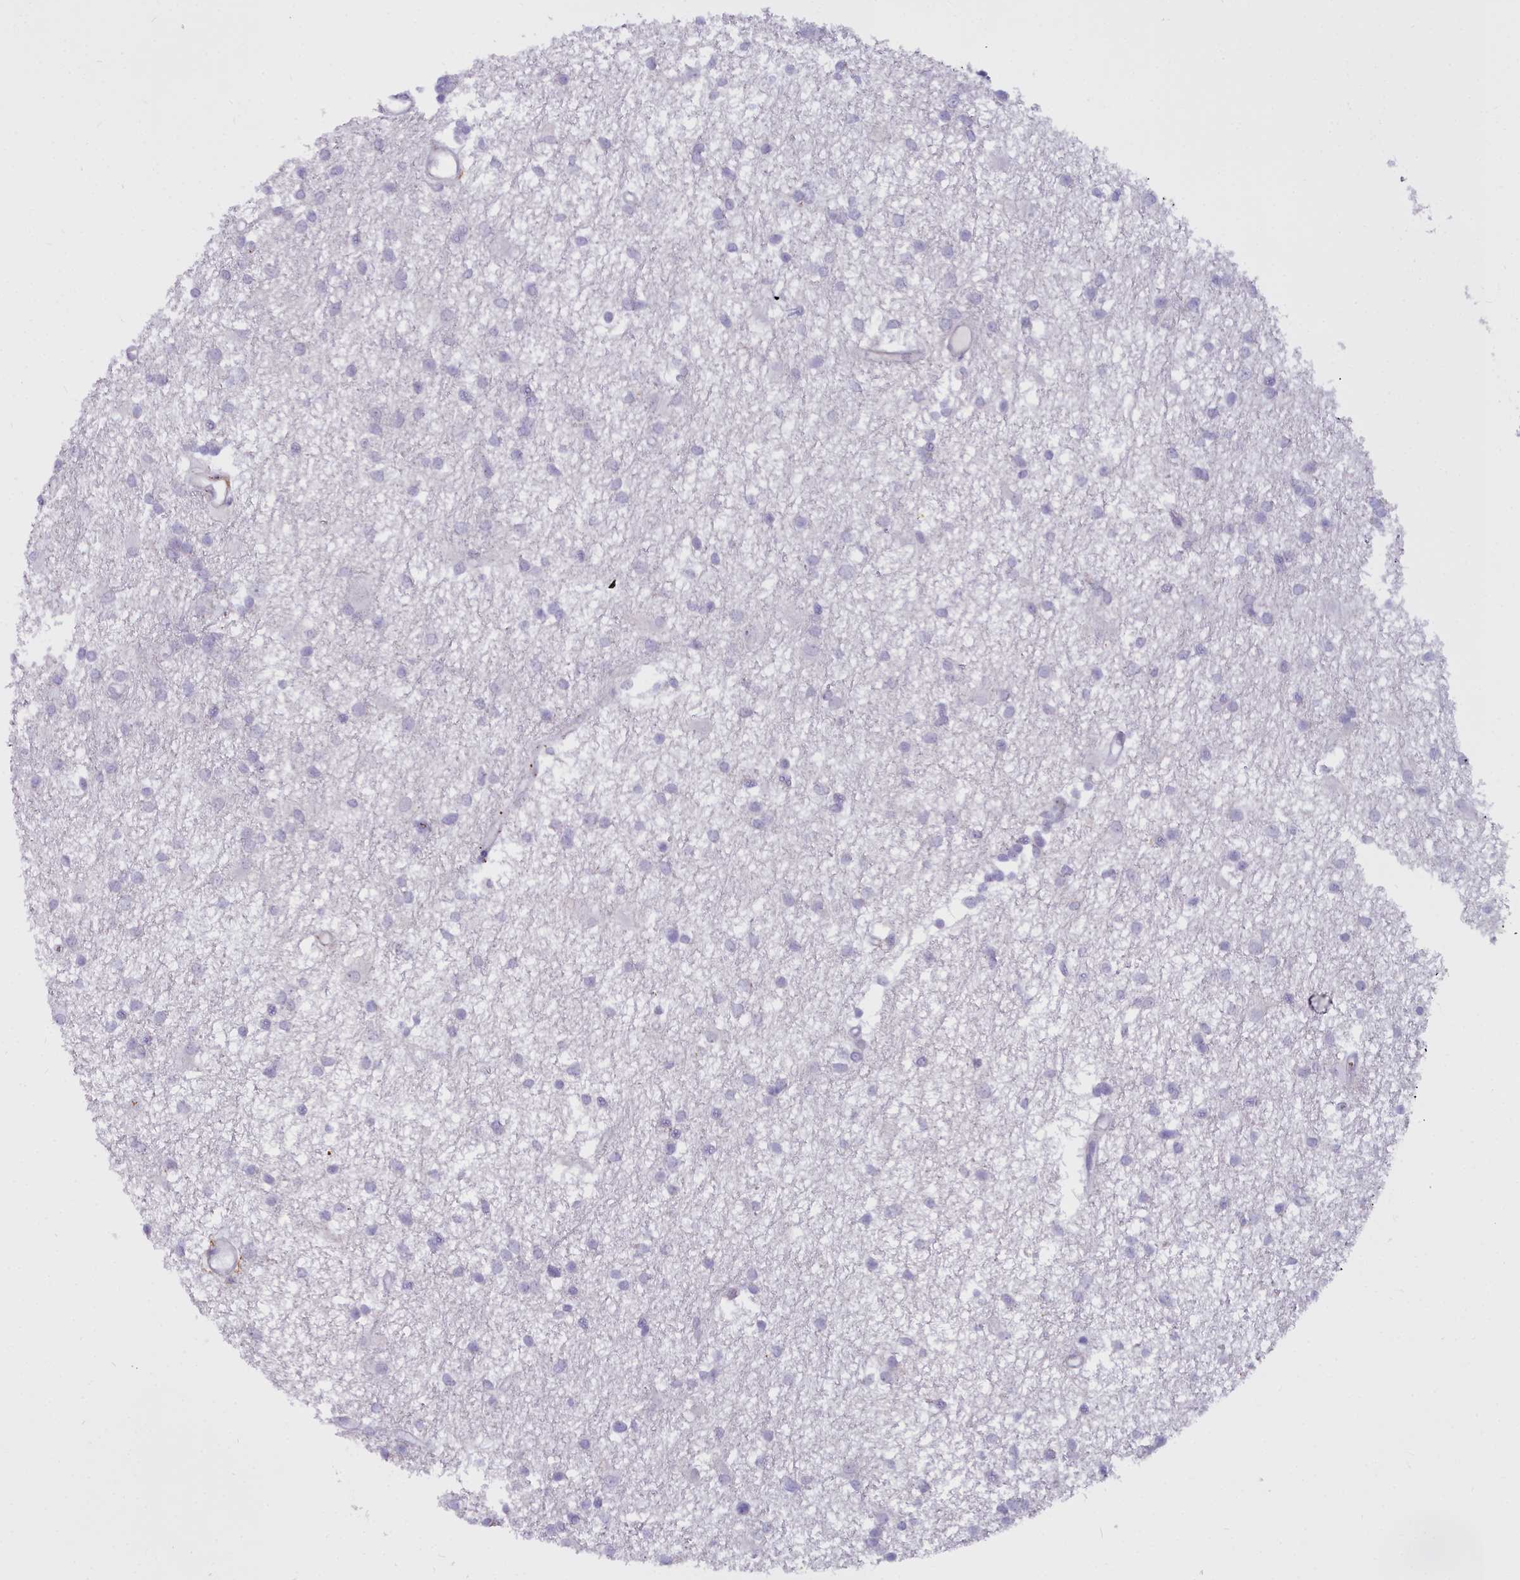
{"staining": {"intensity": "negative", "quantity": "none", "location": "none"}, "tissue": "glioma", "cell_type": "Tumor cells", "image_type": "cancer", "snomed": [{"axis": "morphology", "description": "Glioma, malignant, High grade"}, {"axis": "topography", "description": "Brain"}], "caption": "Glioma was stained to show a protein in brown. There is no significant expression in tumor cells.", "gene": "OSTN", "patient": {"sex": "male", "age": 77}}